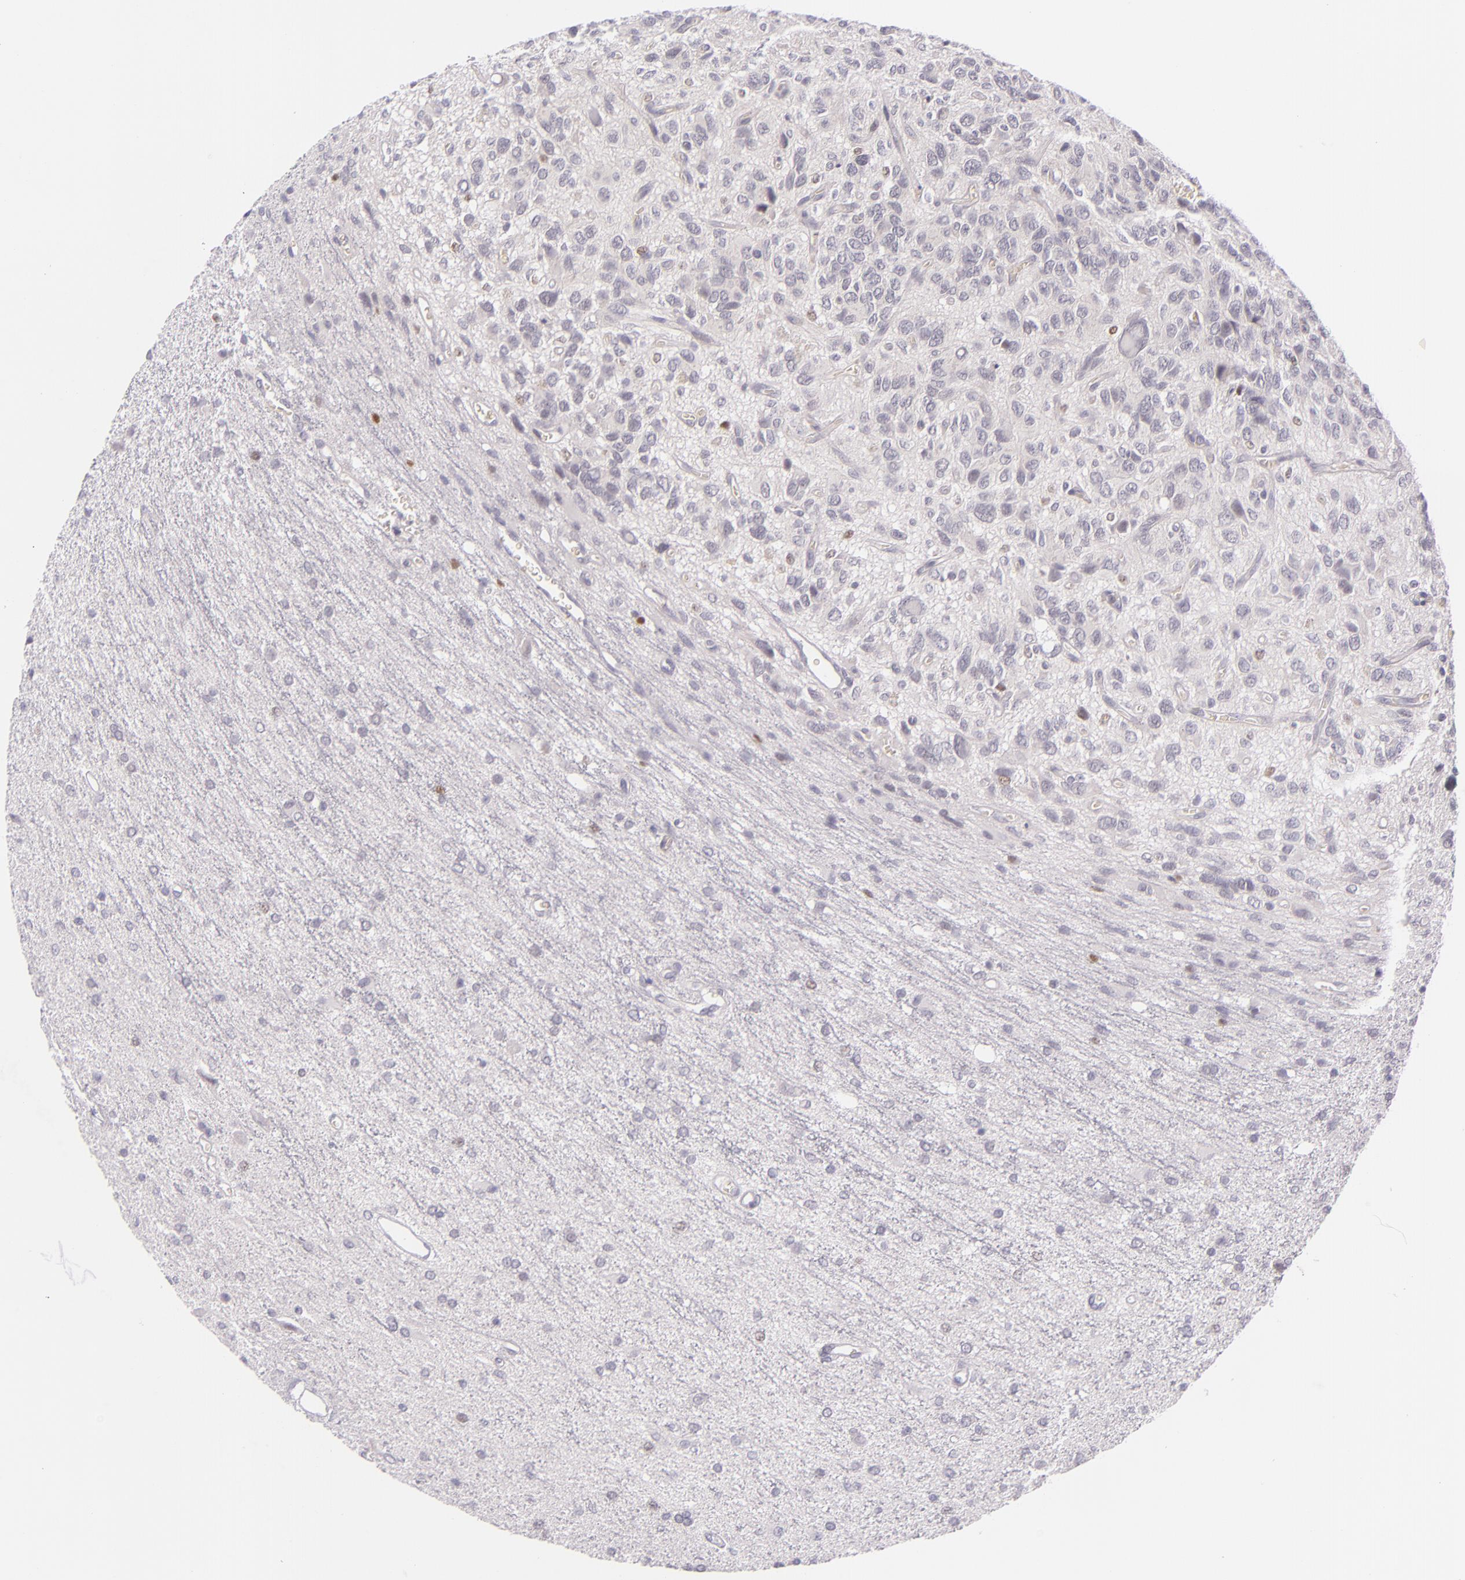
{"staining": {"intensity": "negative", "quantity": "none", "location": "none"}, "tissue": "glioma", "cell_type": "Tumor cells", "image_type": "cancer", "snomed": [{"axis": "morphology", "description": "Glioma, malignant, Low grade"}, {"axis": "topography", "description": "Brain"}], "caption": "Immunohistochemistry (IHC) micrograph of human glioma stained for a protein (brown), which reveals no expression in tumor cells.", "gene": "BCL3", "patient": {"sex": "female", "age": 15}}